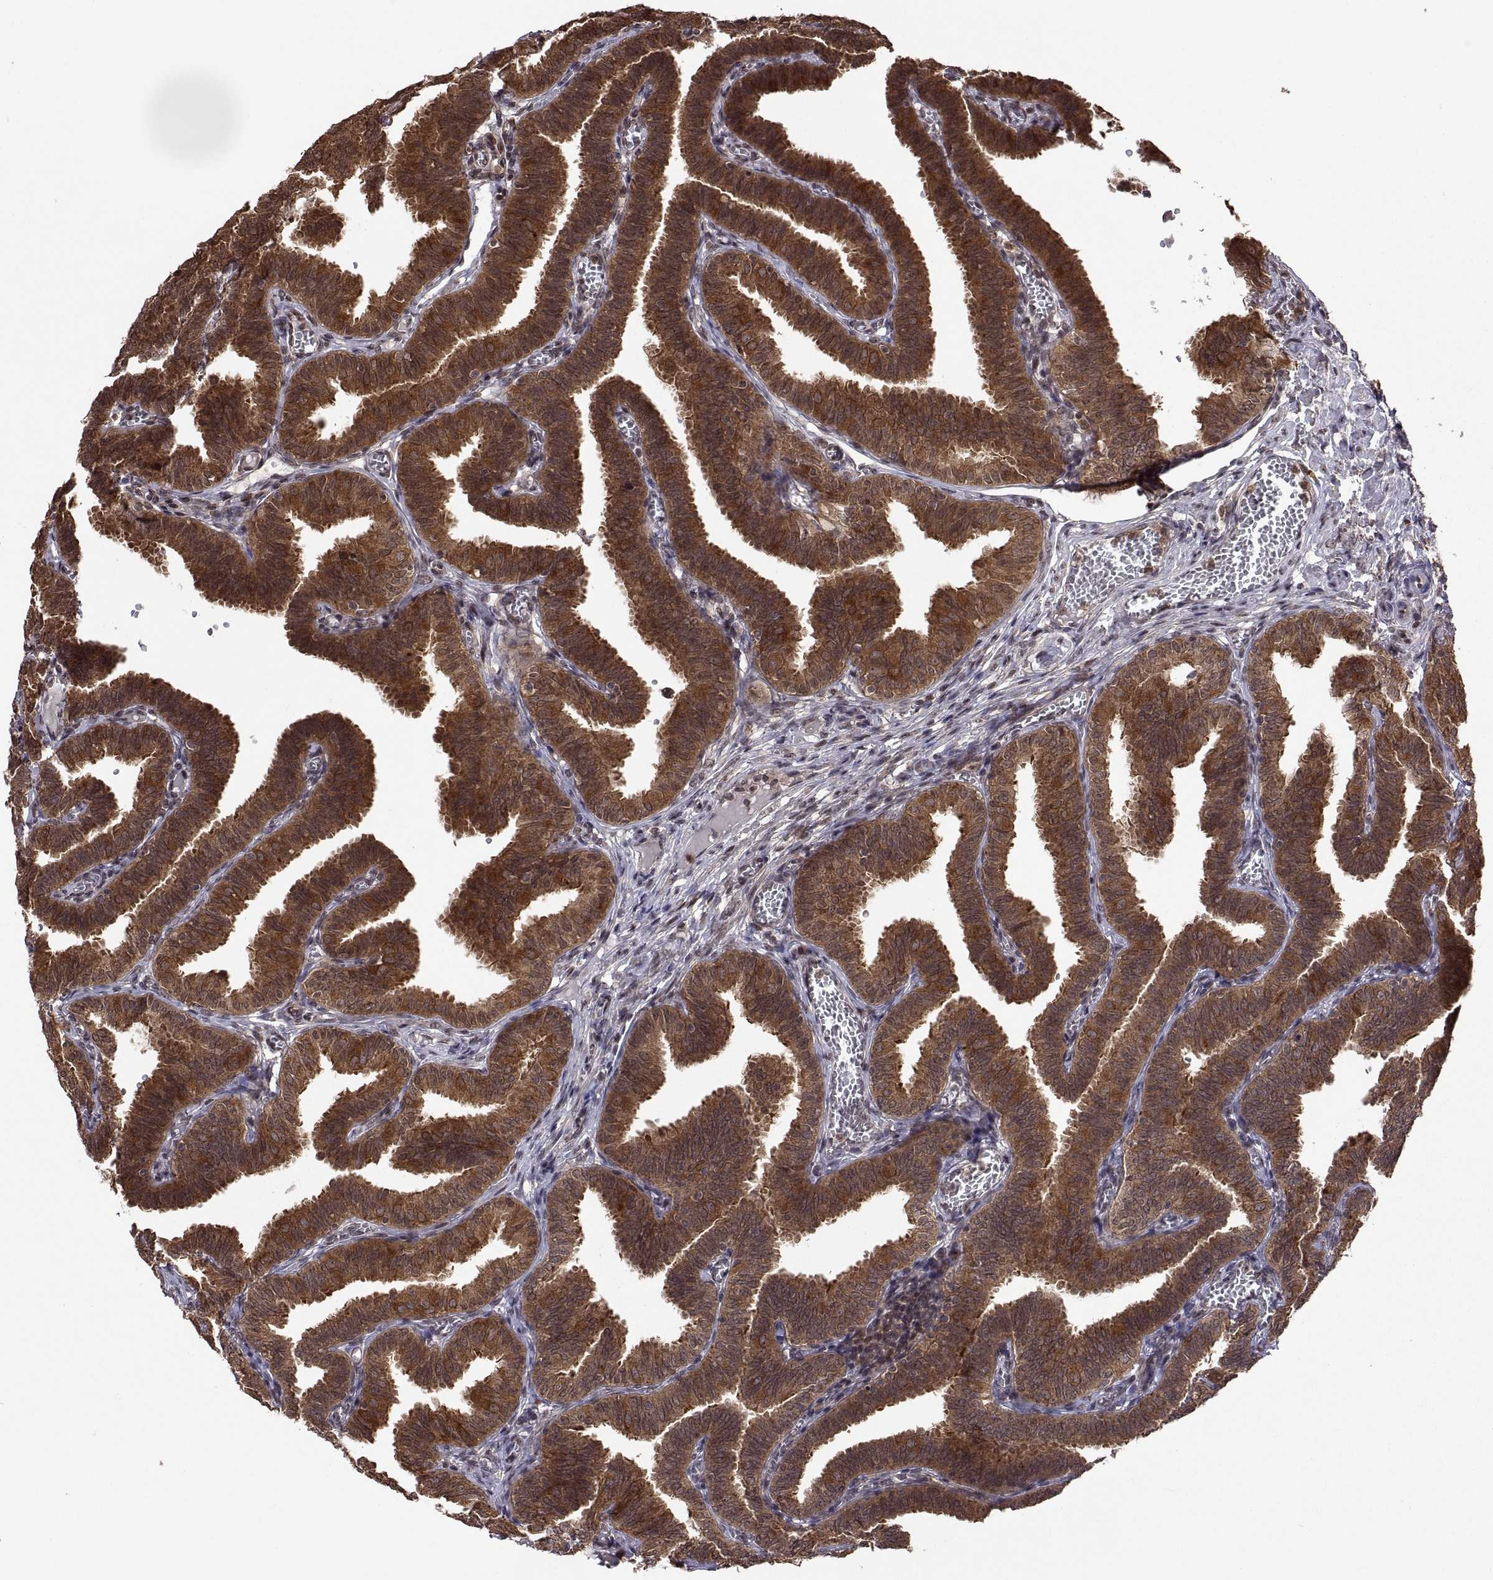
{"staining": {"intensity": "strong", "quantity": ">75%", "location": "cytoplasmic/membranous"}, "tissue": "fallopian tube", "cell_type": "Glandular cells", "image_type": "normal", "snomed": [{"axis": "morphology", "description": "Normal tissue, NOS"}, {"axis": "topography", "description": "Fallopian tube"}], "caption": "High-power microscopy captured an IHC image of unremarkable fallopian tube, revealing strong cytoplasmic/membranous staining in about >75% of glandular cells. The staining was performed using DAB, with brown indicating positive protein expression. Nuclei are stained blue with hematoxylin.", "gene": "ZNRF2", "patient": {"sex": "female", "age": 25}}